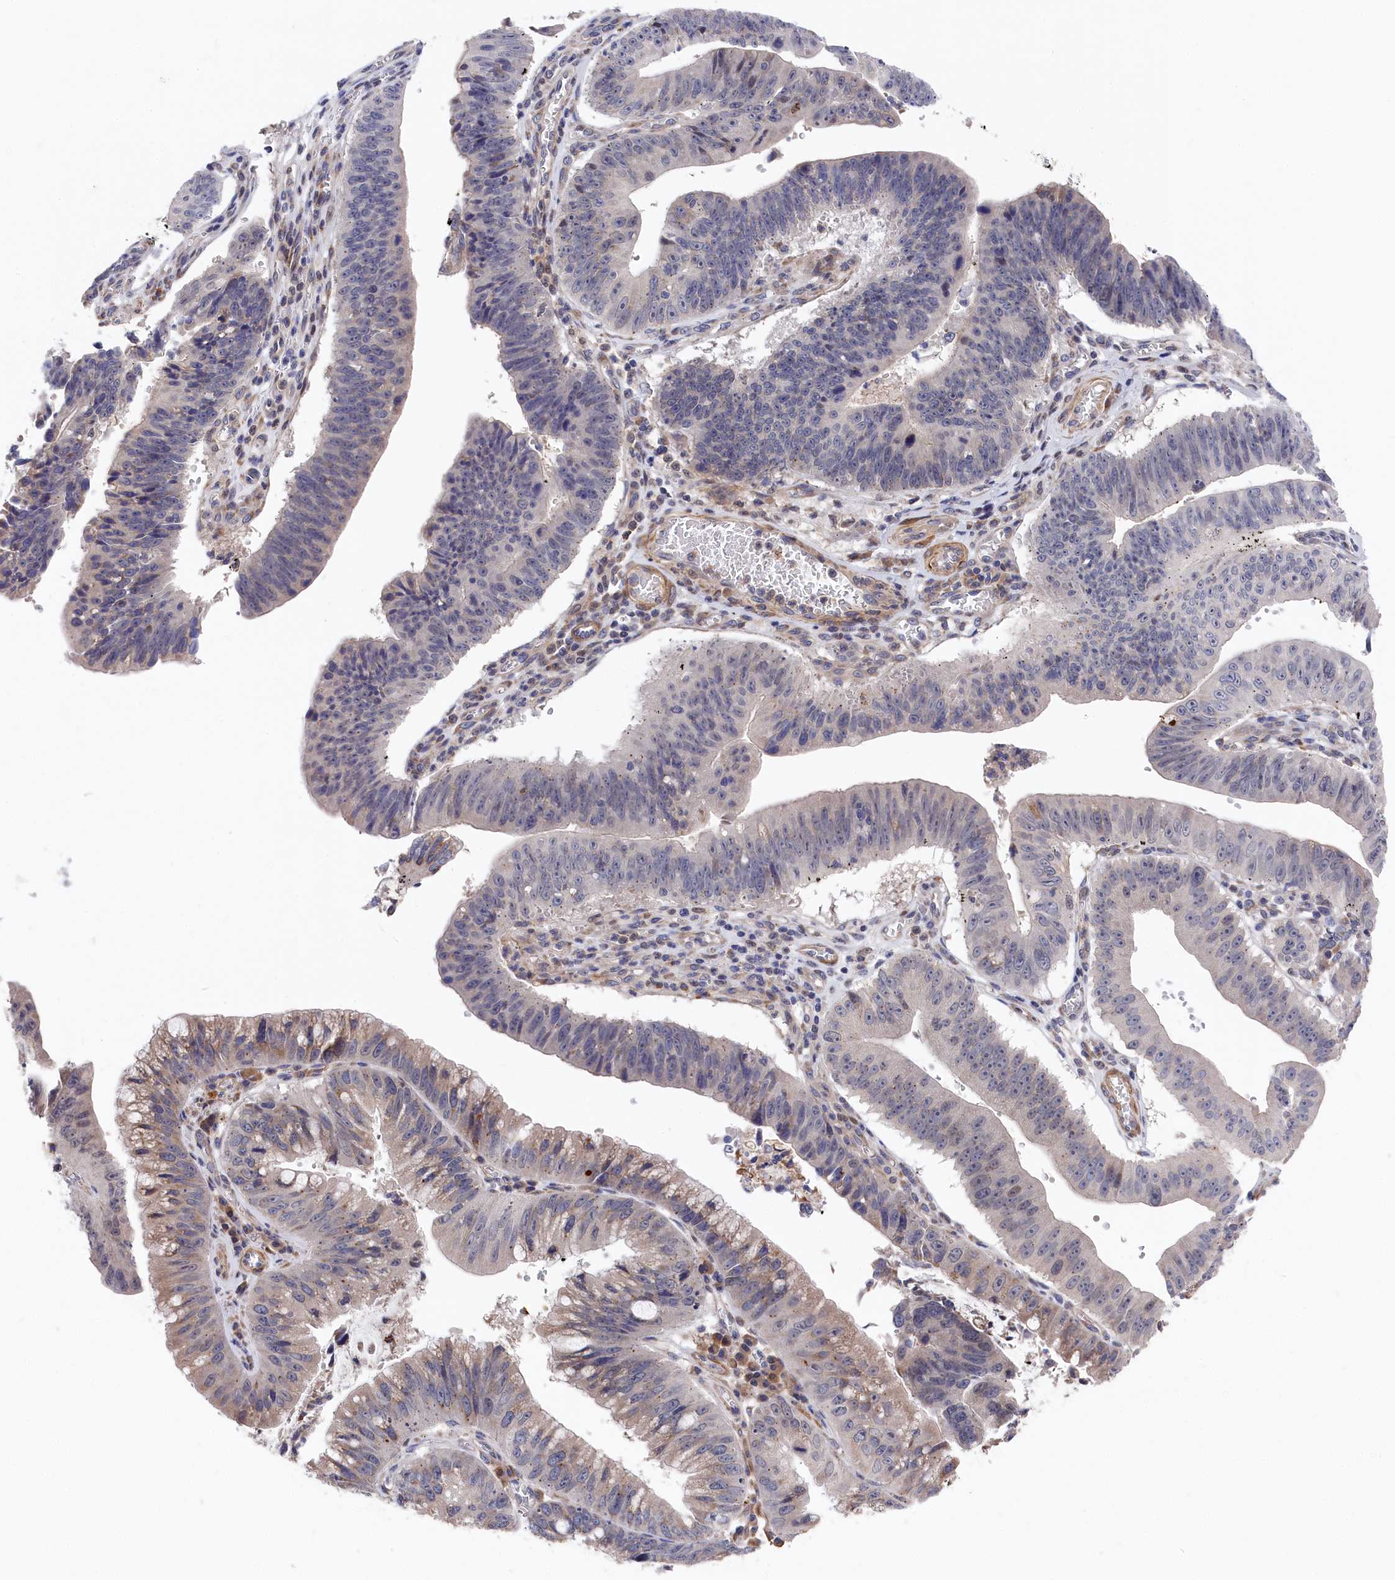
{"staining": {"intensity": "weak", "quantity": "<25%", "location": "cytoplasmic/membranous"}, "tissue": "stomach cancer", "cell_type": "Tumor cells", "image_type": "cancer", "snomed": [{"axis": "morphology", "description": "Adenocarcinoma, NOS"}, {"axis": "topography", "description": "Stomach"}], "caption": "IHC image of neoplastic tissue: stomach adenocarcinoma stained with DAB (3,3'-diaminobenzidine) demonstrates no significant protein expression in tumor cells.", "gene": "CYB5D2", "patient": {"sex": "male", "age": 59}}